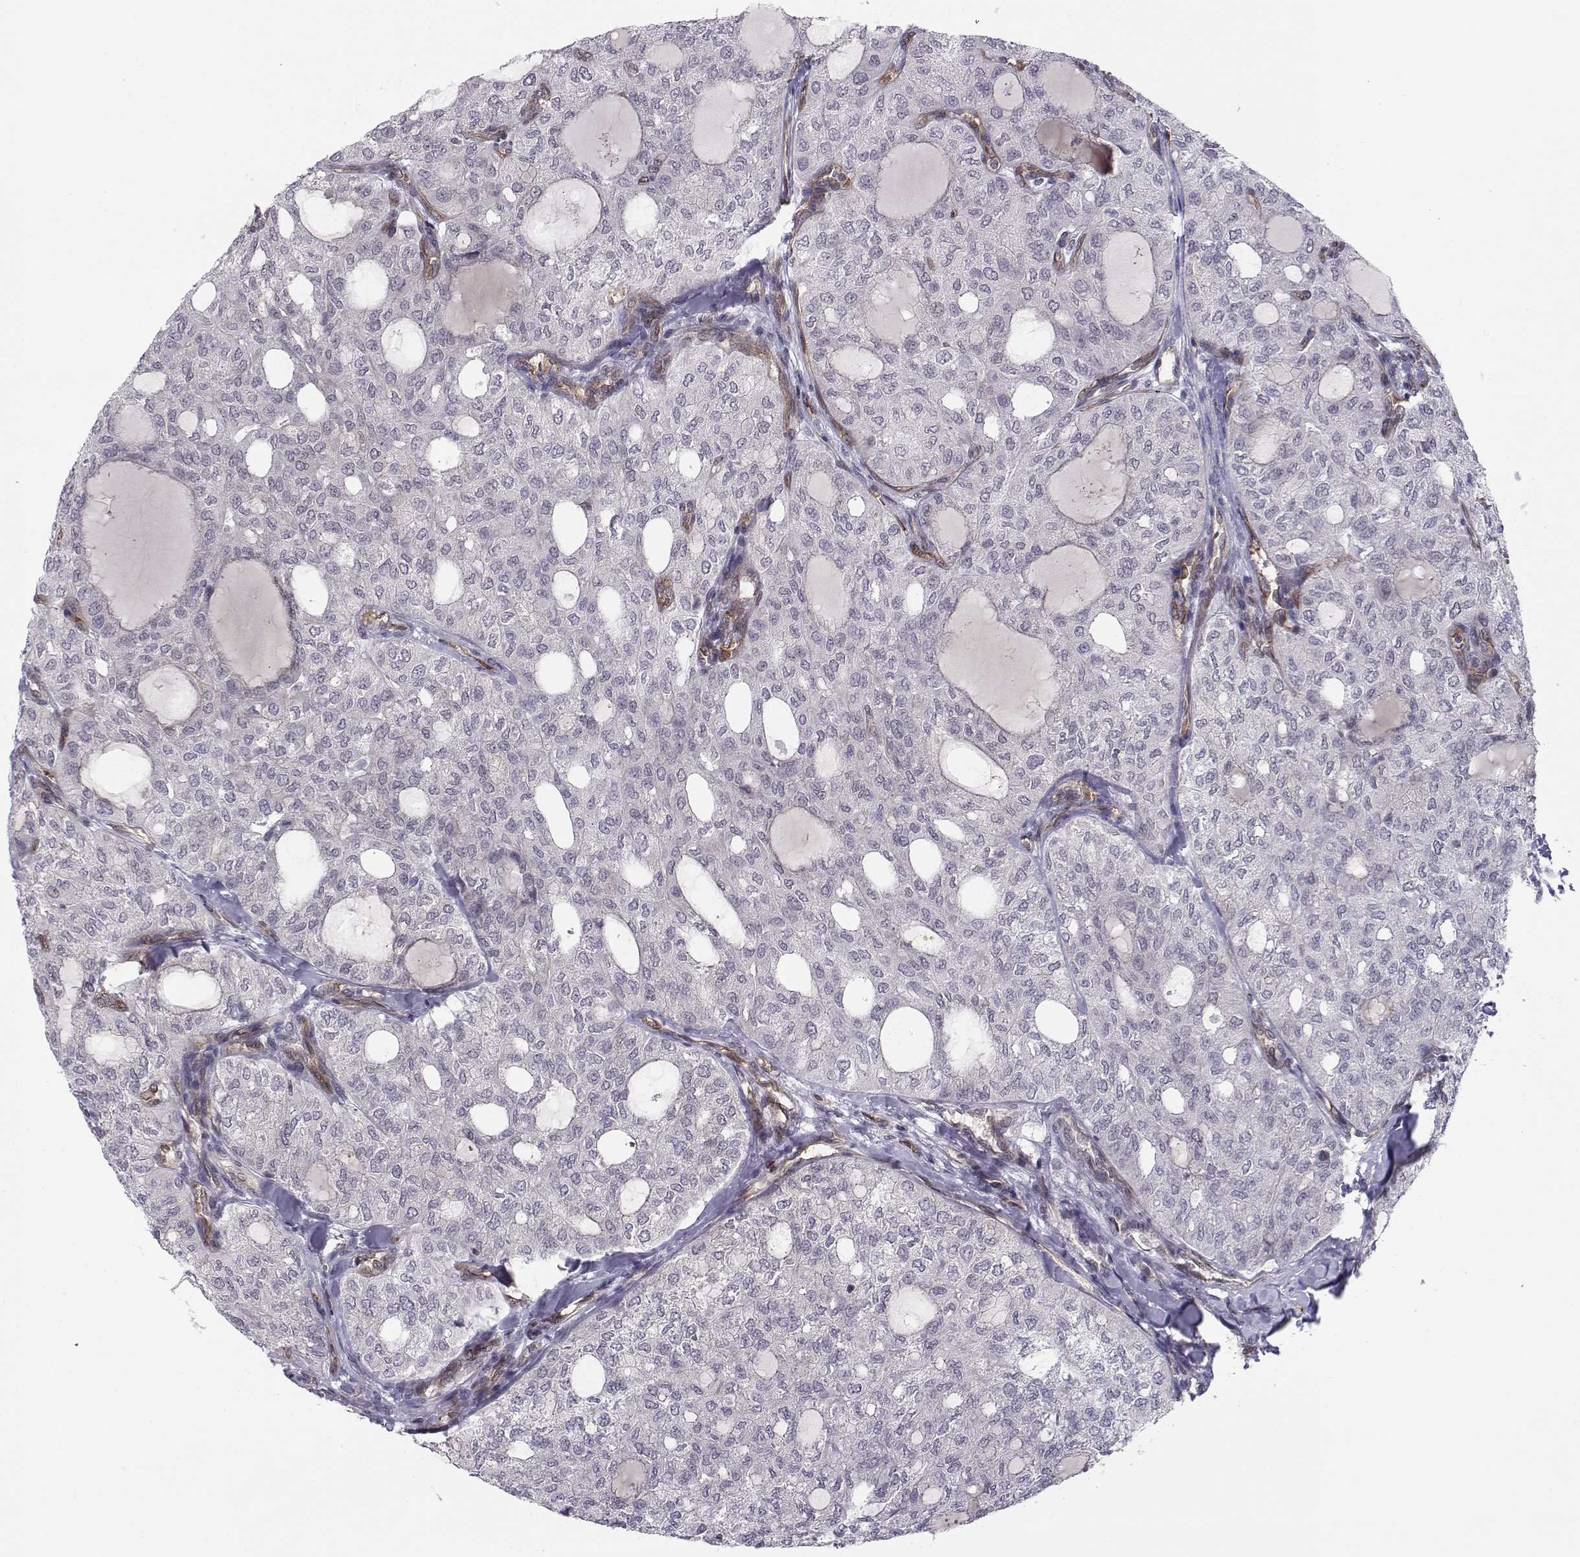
{"staining": {"intensity": "negative", "quantity": "none", "location": "none"}, "tissue": "thyroid cancer", "cell_type": "Tumor cells", "image_type": "cancer", "snomed": [{"axis": "morphology", "description": "Follicular adenoma carcinoma, NOS"}, {"axis": "topography", "description": "Thyroid gland"}], "caption": "Immunohistochemical staining of human thyroid follicular adenoma carcinoma displays no significant staining in tumor cells. (Stains: DAB immunohistochemistry (IHC) with hematoxylin counter stain, Microscopy: brightfield microscopy at high magnification).", "gene": "KIF13B", "patient": {"sex": "male", "age": 75}}